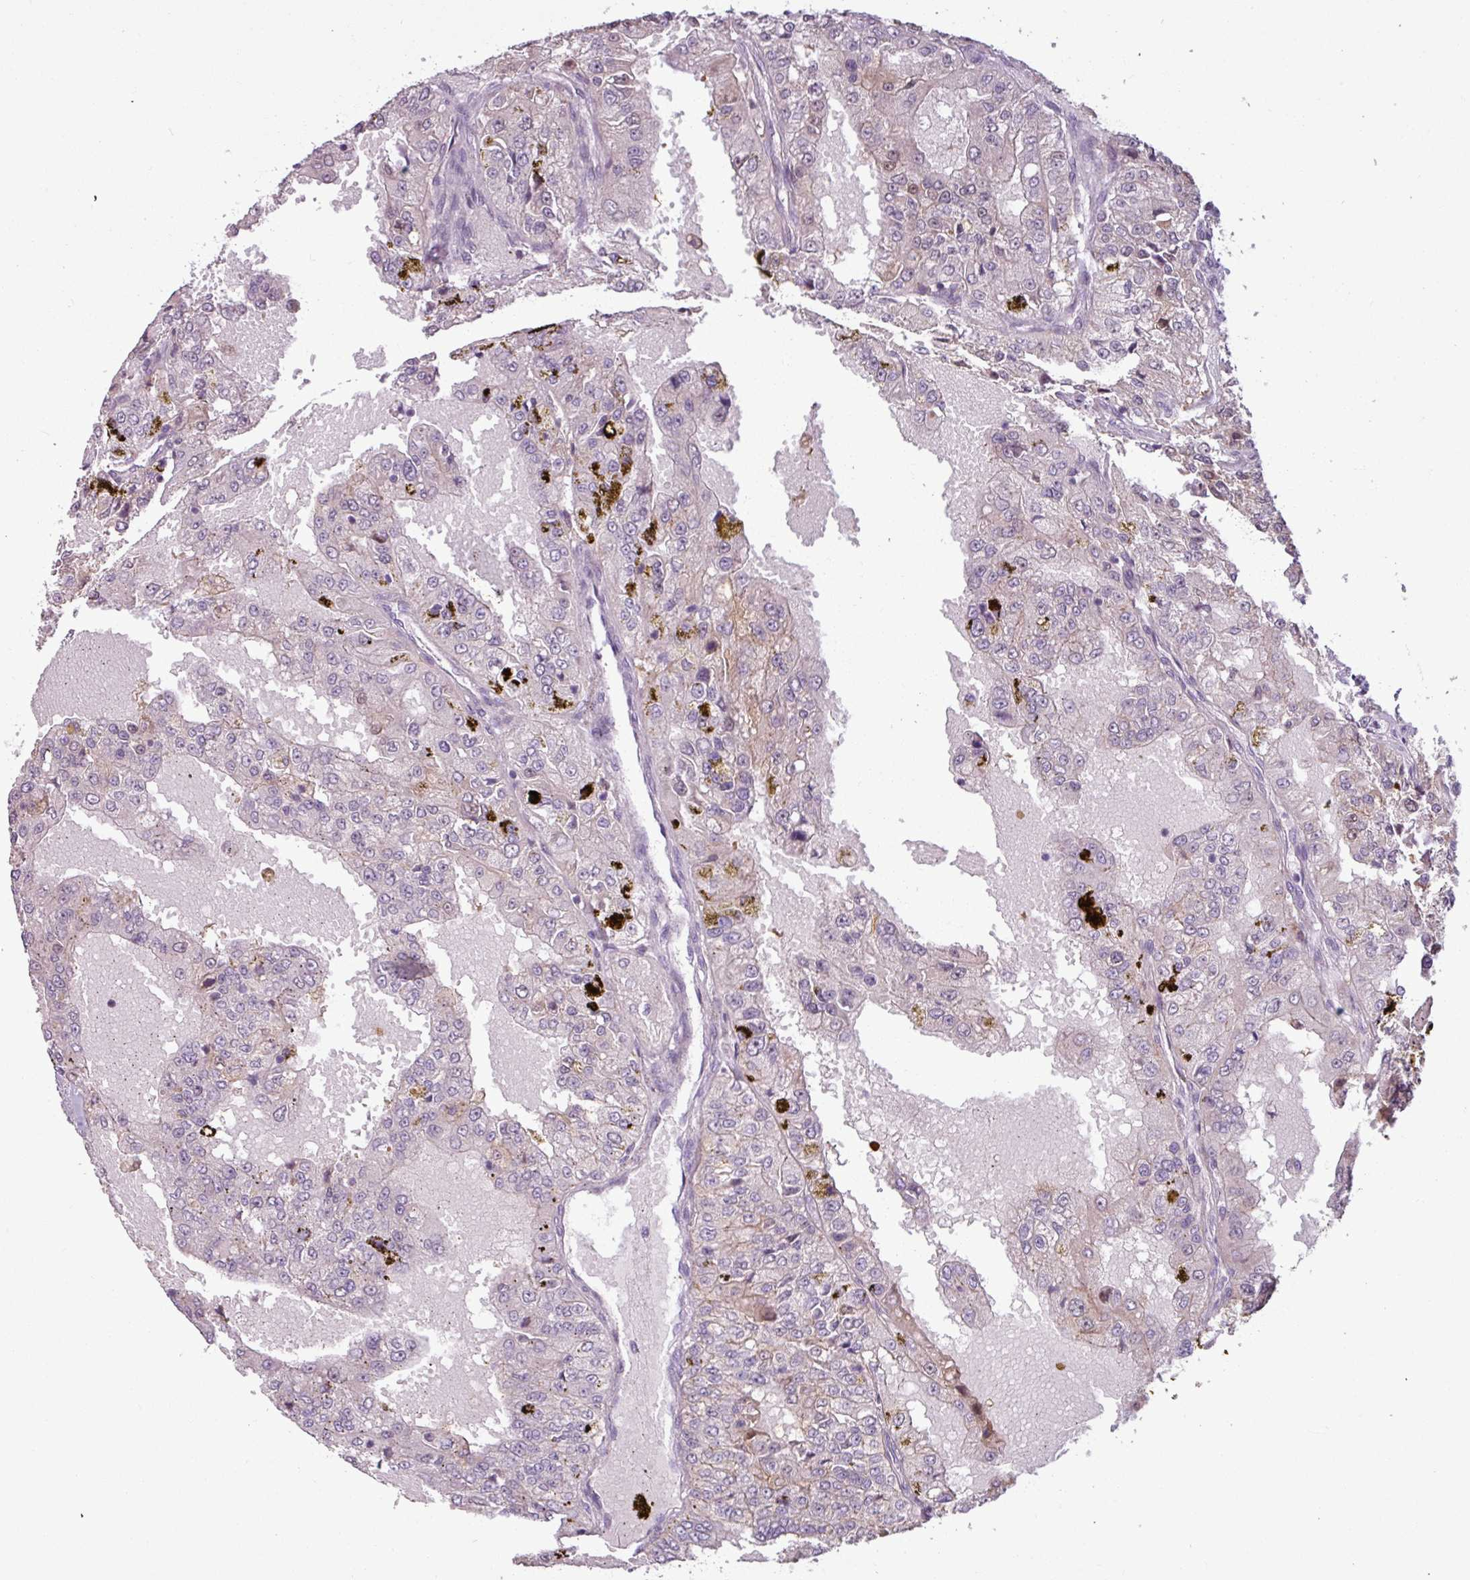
{"staining": {"intensity": "weak", "quantity": "<25%", "location": "cytoplasmic/membranous,nuclear"}, "tissue": "renal cancer", "cell_type": "Tumor cells", "image_type": "cancer", "snomed": [{"axis": "morphology", "description": "Adenocarcinoma, NOS"}, {"axis": "topography", "description": "Kidney"}], "caption": "Immunohistochemistry image of neoplastic tissue: renal adenocarcinoma stained with DAB (3,3'-diaminobenzidine) reveals no significant protein staining in tumor cells. Brightfield microscopy of IHC stained with DAB (3,3'-diaminobenzidine) (brown) and hematoxylin (blue), captured at high magnification.", "gene": "PNMA6A", "patient": {"sex": "female", "age": 63}}